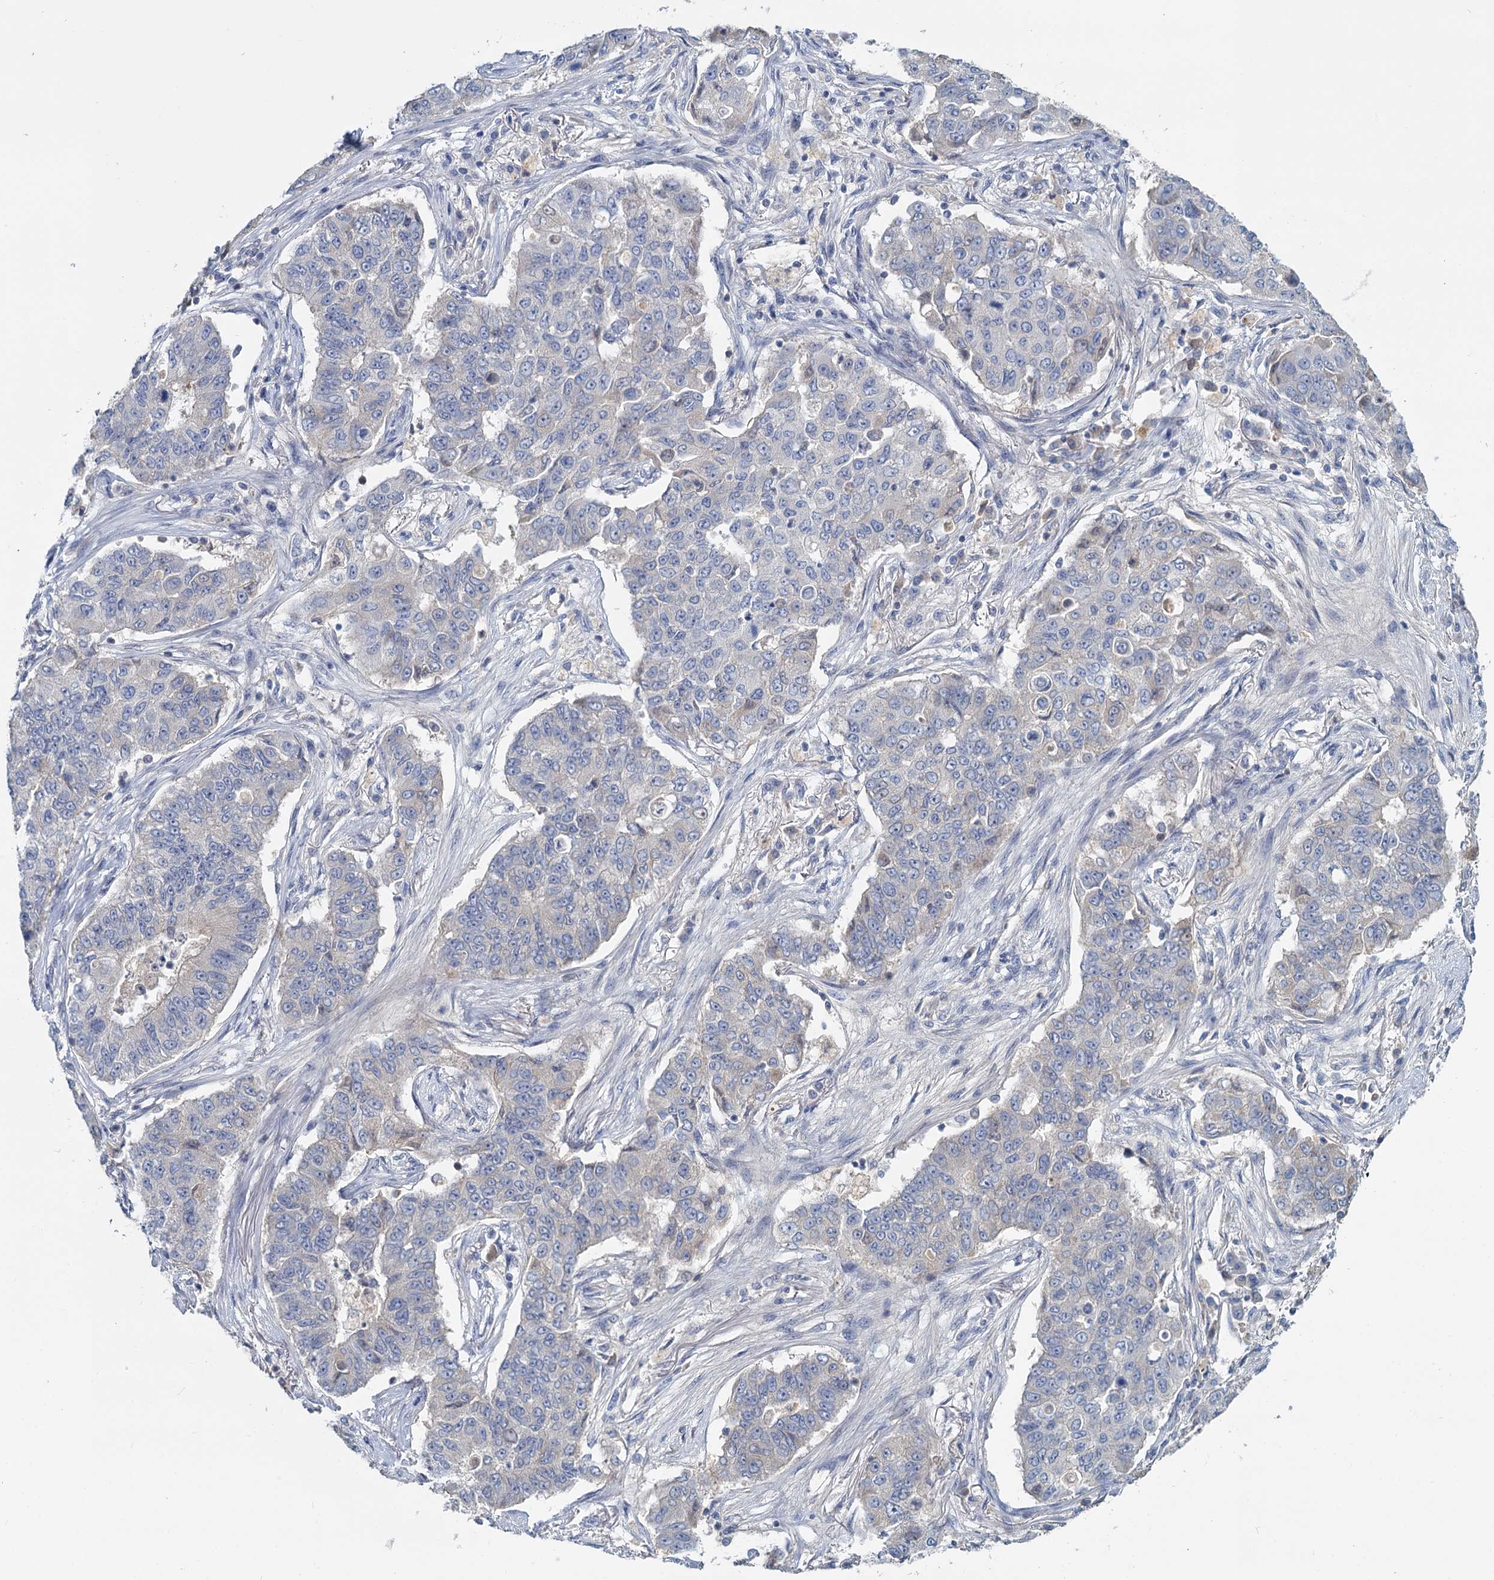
{"staining": {"intensity": "negative", "quantity": "none", "location": "none"}, "tissue": "lung cancer", "cell_type": "Tumor cells", "image_type": "cancer", "snomed": [{"axis": "morphology", "description": "Squamous cell carcinoma, NOS"}, {"axis": "topography", "description": "Lung"}], "caption": "Photomicrograph shows no significant protein staining in tumor cells of lung cancer (squamous cell carcinoma). (DAB IHC with hematoxylin counter stain).", "gene": "ACSM3", "patient": {"sex": "male", "age": 74}}